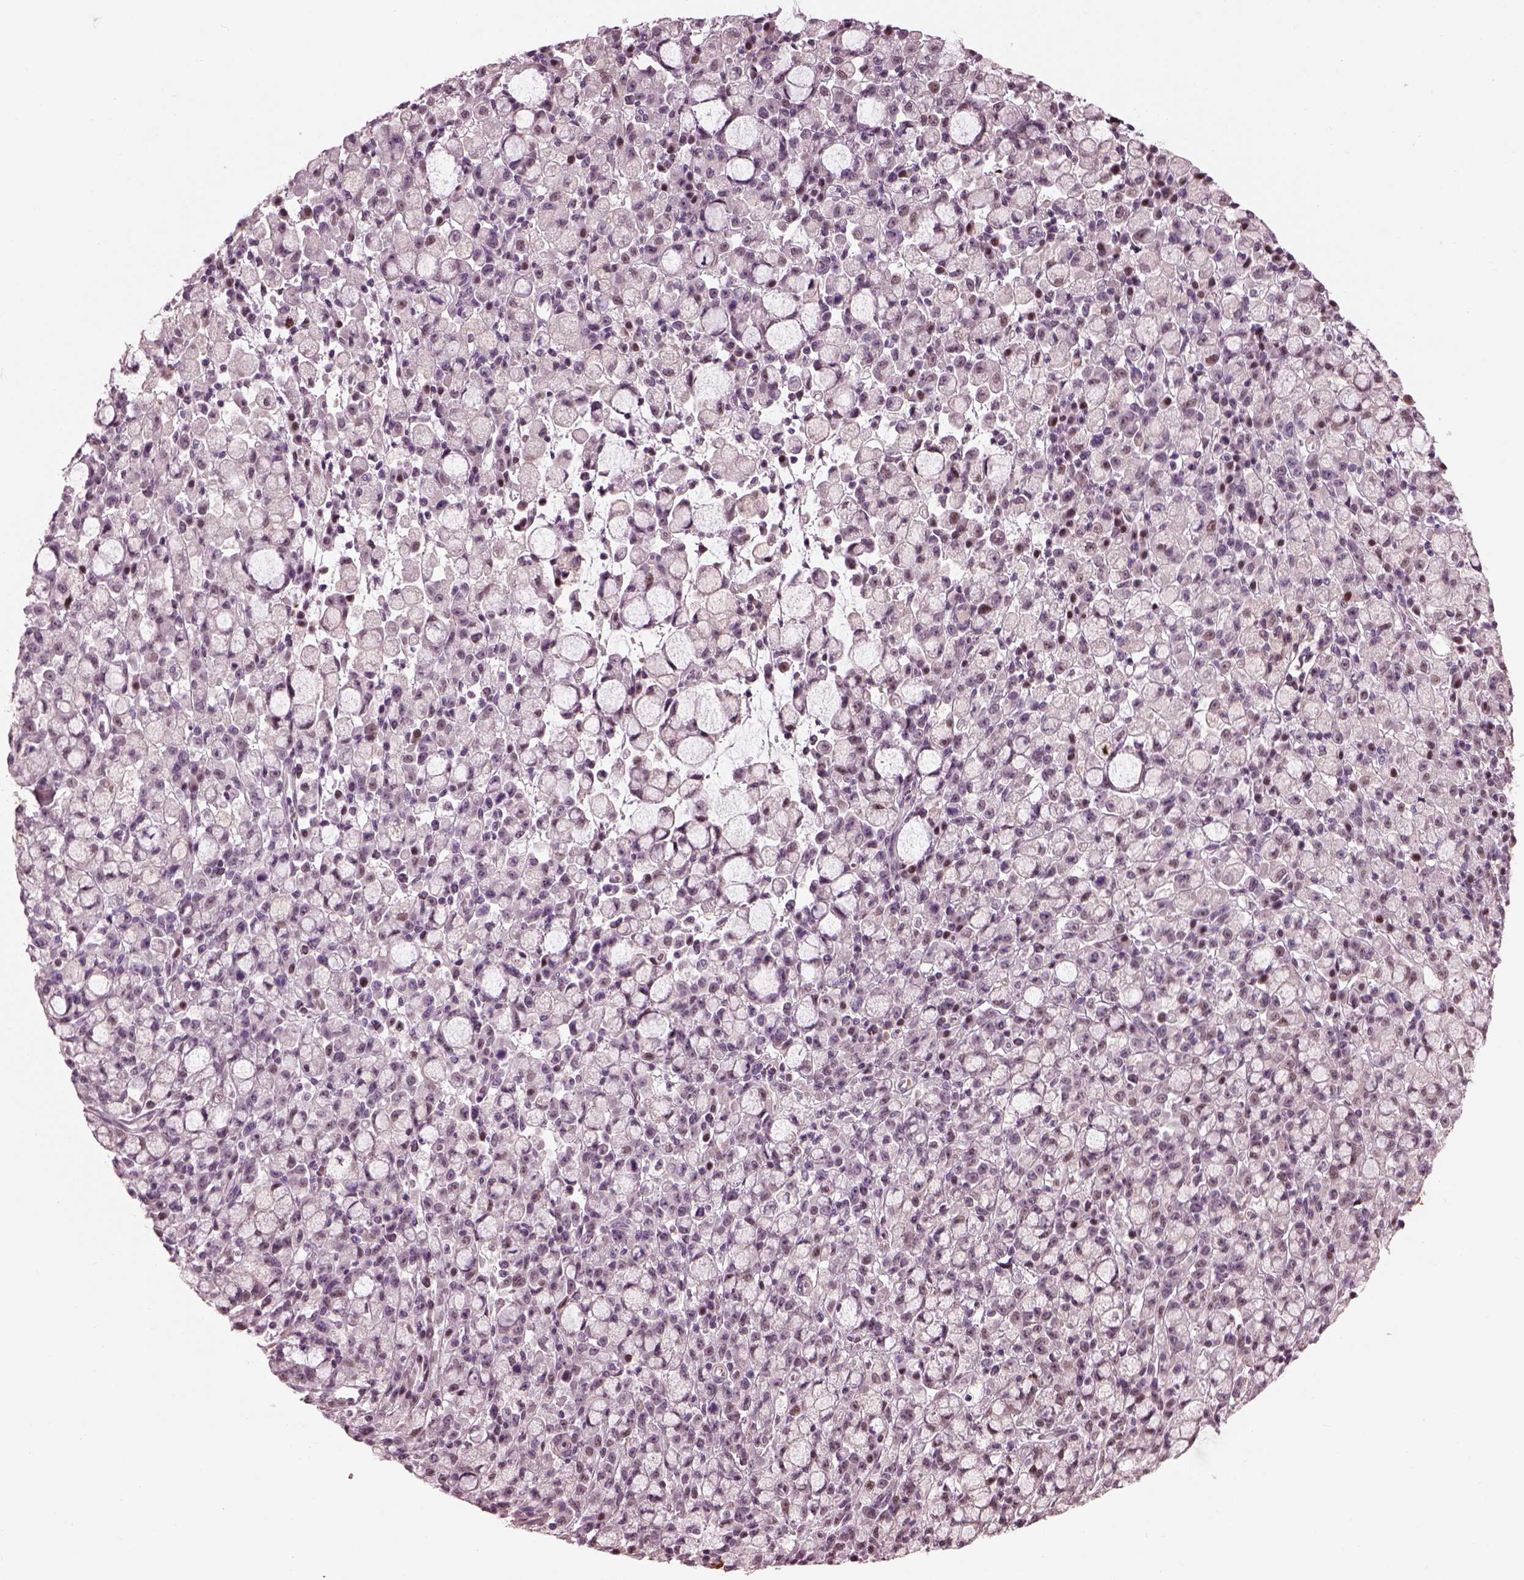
{"staining": {"intensity": "negative", "quantity": "none", "location": "none"}, "tissue": "stomach cancer", "cell_type": "Tumor cells", "image_type": "cancer", "snomed": [{"axis": "morphology", "description": "Adenocarcinoma, NOS"}, {"axis": "topography", "description": "Stomach"}], "caption": "Human stomach adenocarcinoma stained for a protein using immunohistochemistry displays no expression in tumor cells.", "gene": "BFSP1", "patient": {"sex": "male", "age": 58}}